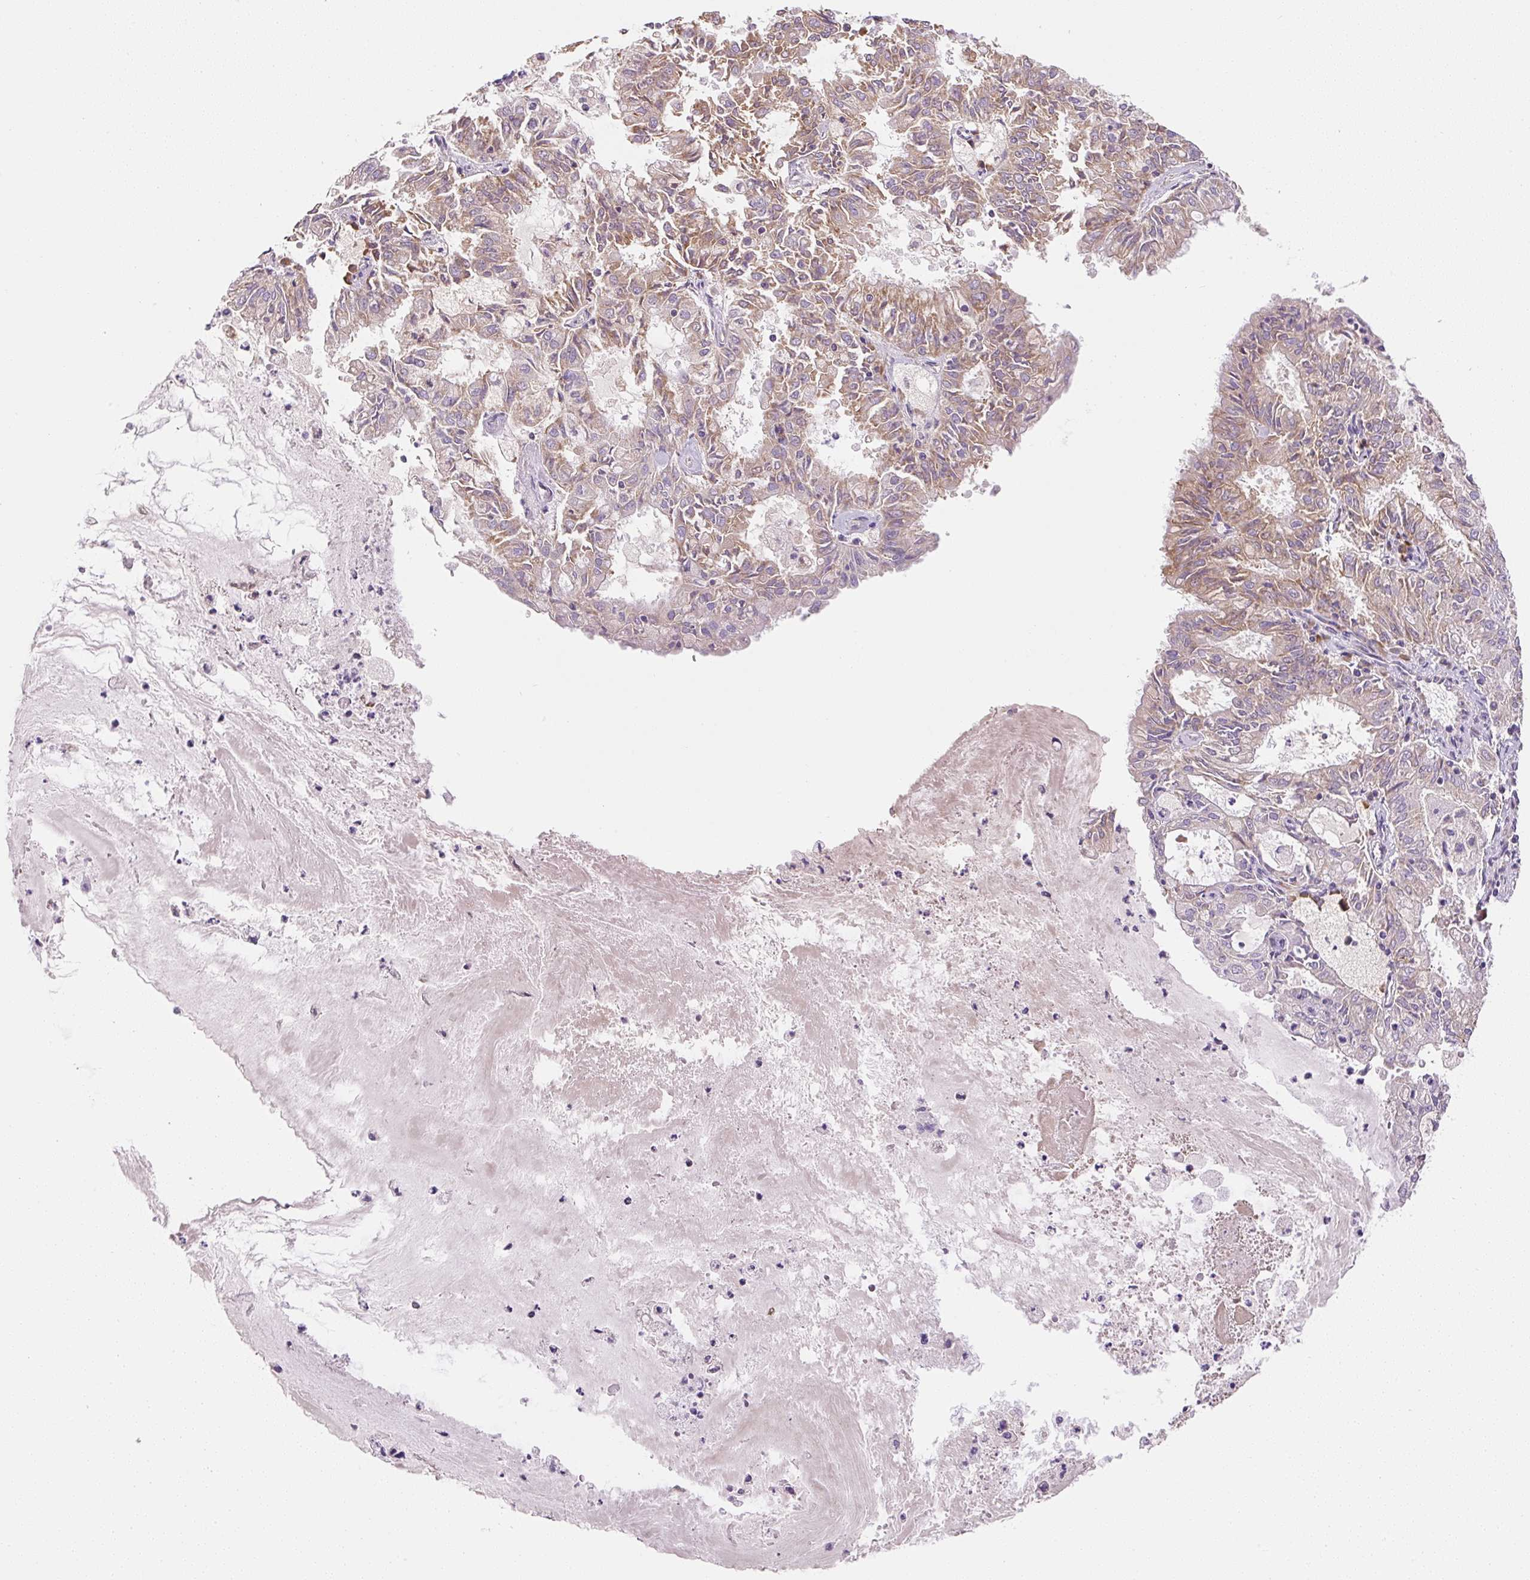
{"staining": {"intensity": "weak", "quantity": ">75%", "location": "cytoplasmic/membranous"}, "tissue": "endometrial cancer", "cell_type": "Tumor cells", "image_type": "cancer", "snomed": [{"axis": "morphology", "description": "Adenocarcinoma, NOS"}, {"axis": "topography", "description": "Endometrium"}], "caption": "This is an image of immunohistochemistry (IHC) staining of endometrial cancer (adenocarcinoma), which shows weak staining in the cytoplasmic/membranous of tumor cells.", "gene": "RPL18A", "patient": {"sex": "female", "age": 57}}